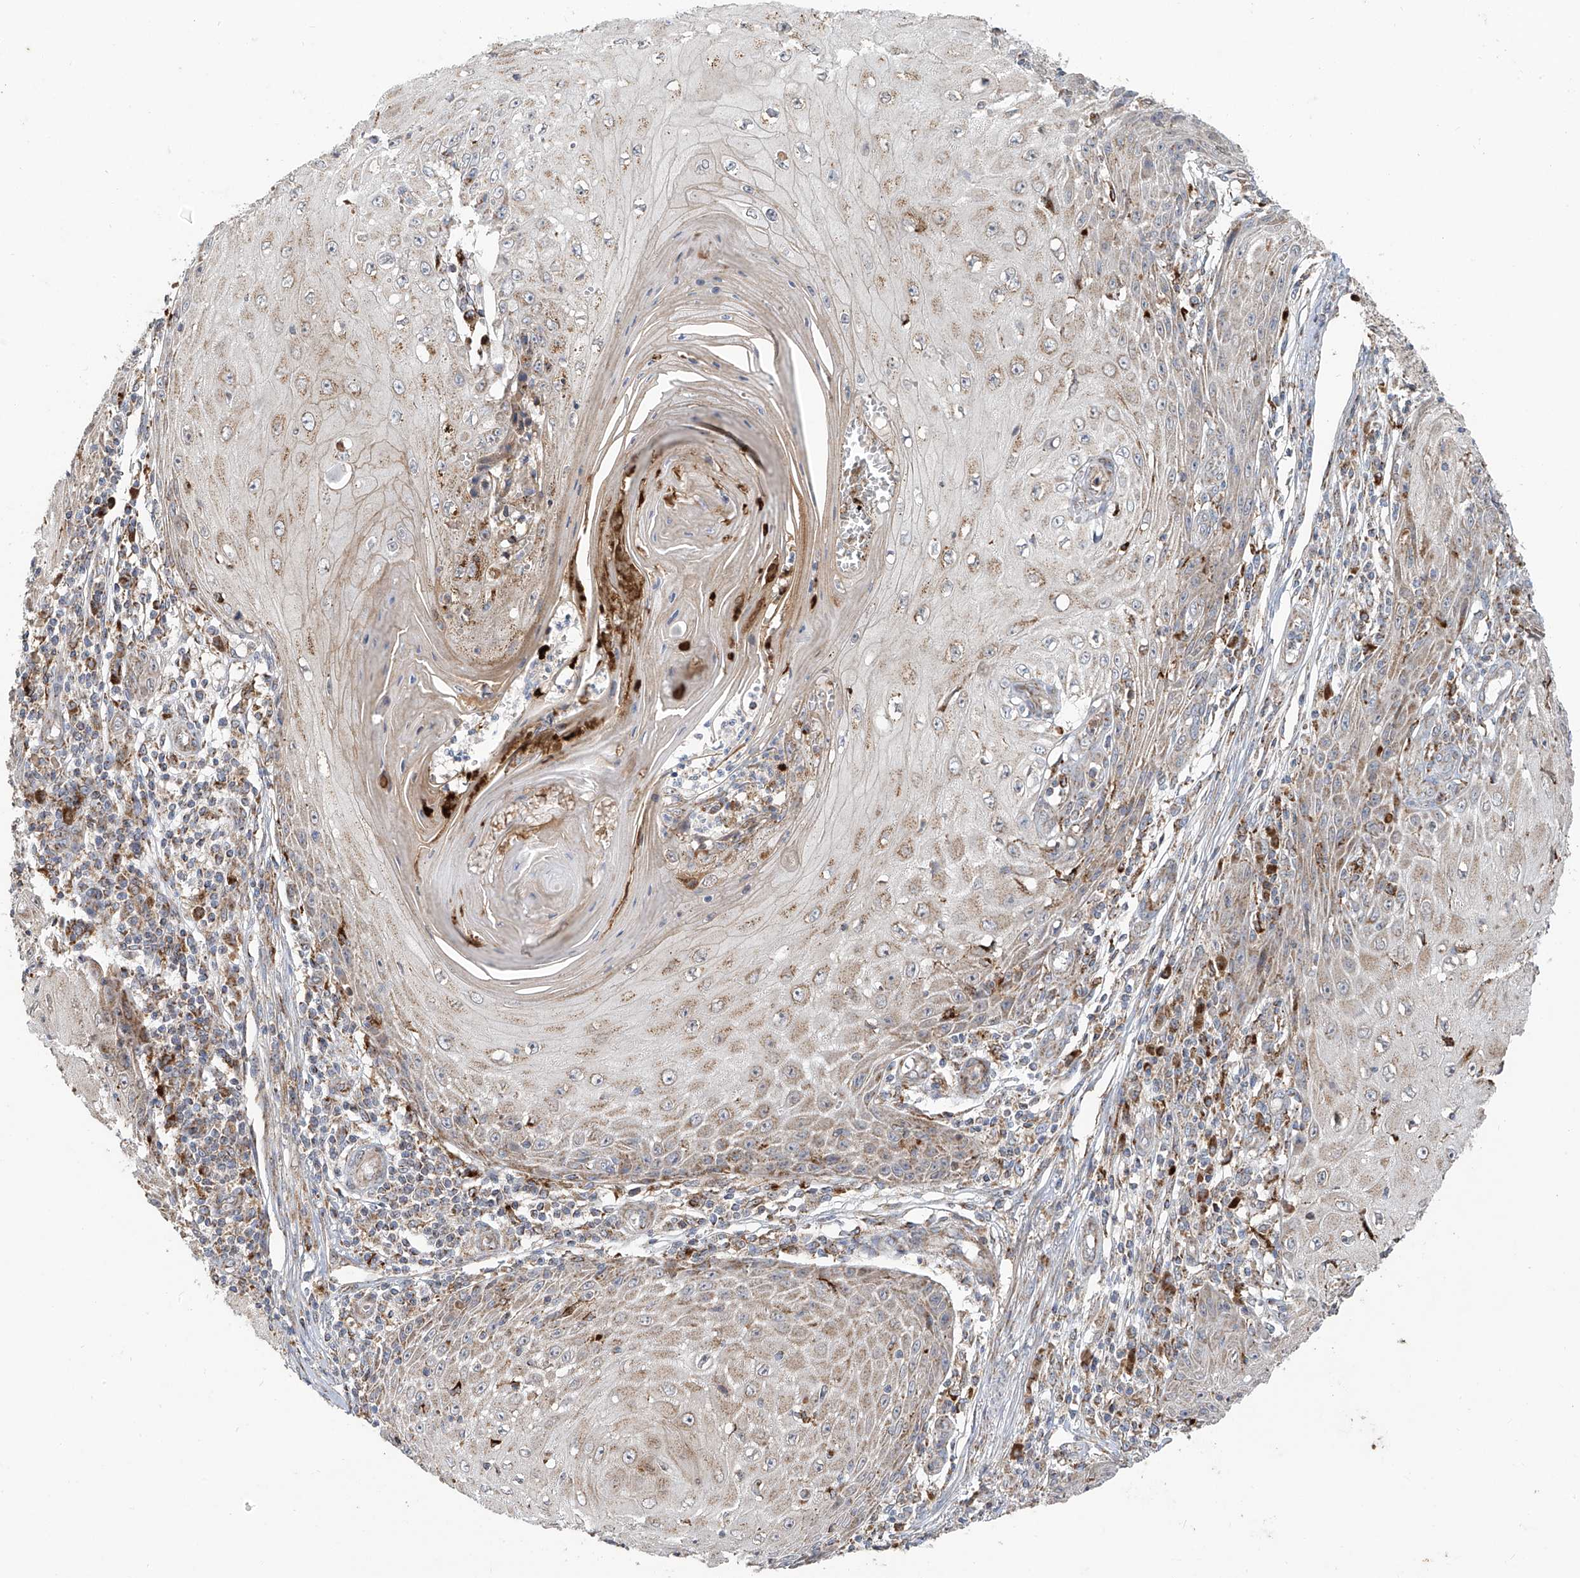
{"staining": {"intensity": "weak", "quantity": "25%-75%", "location": "cytoplasmic/membranous"}, "tissue": "skin cancer", "cell_type": "Tumor cells", "image_type": "cancer", "snomed": [{"axis": "morphology", "description": "Squamous cell carcinoma, NOS"}, {"axis": "topography", "description": "Skin"}], "caption": "Tumor cells demonstrate weak cytoplasmic/membranous staining in about 25%-75% of cells in squamous cell carcinoma (skin).", "gene": "C2orf74", "patient": {"sex": "female", "age": 73}}